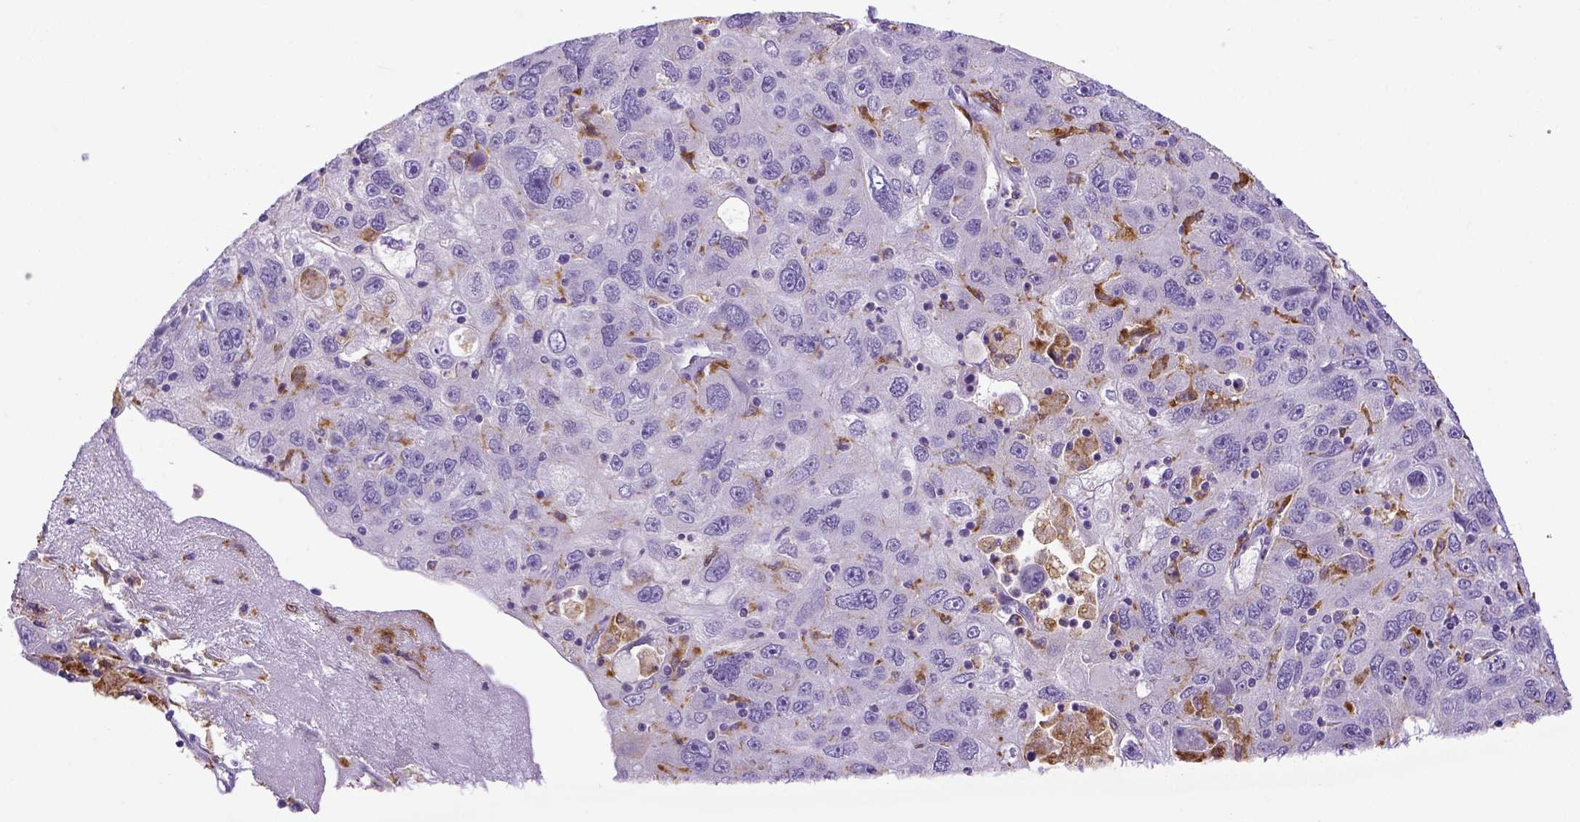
{"staining": {"intensity": "negative", "quantity": "none", "location": "none"}, "tissue": "stomach cancer", "cell_type": "Tumor cells", "image_type": "cancer", "snomed": [{"axis": "morphology", "description": "Adenocarcinoma, NOS"}, {"axis": "topography", "description": "Stomach"}], "caption": "Stomach adenocarcinoma was stained to show a protein in brown. There is no significant staining in tumor cells.", "gene": "CD68", "patient": {"sex": "male", "age": 56}}